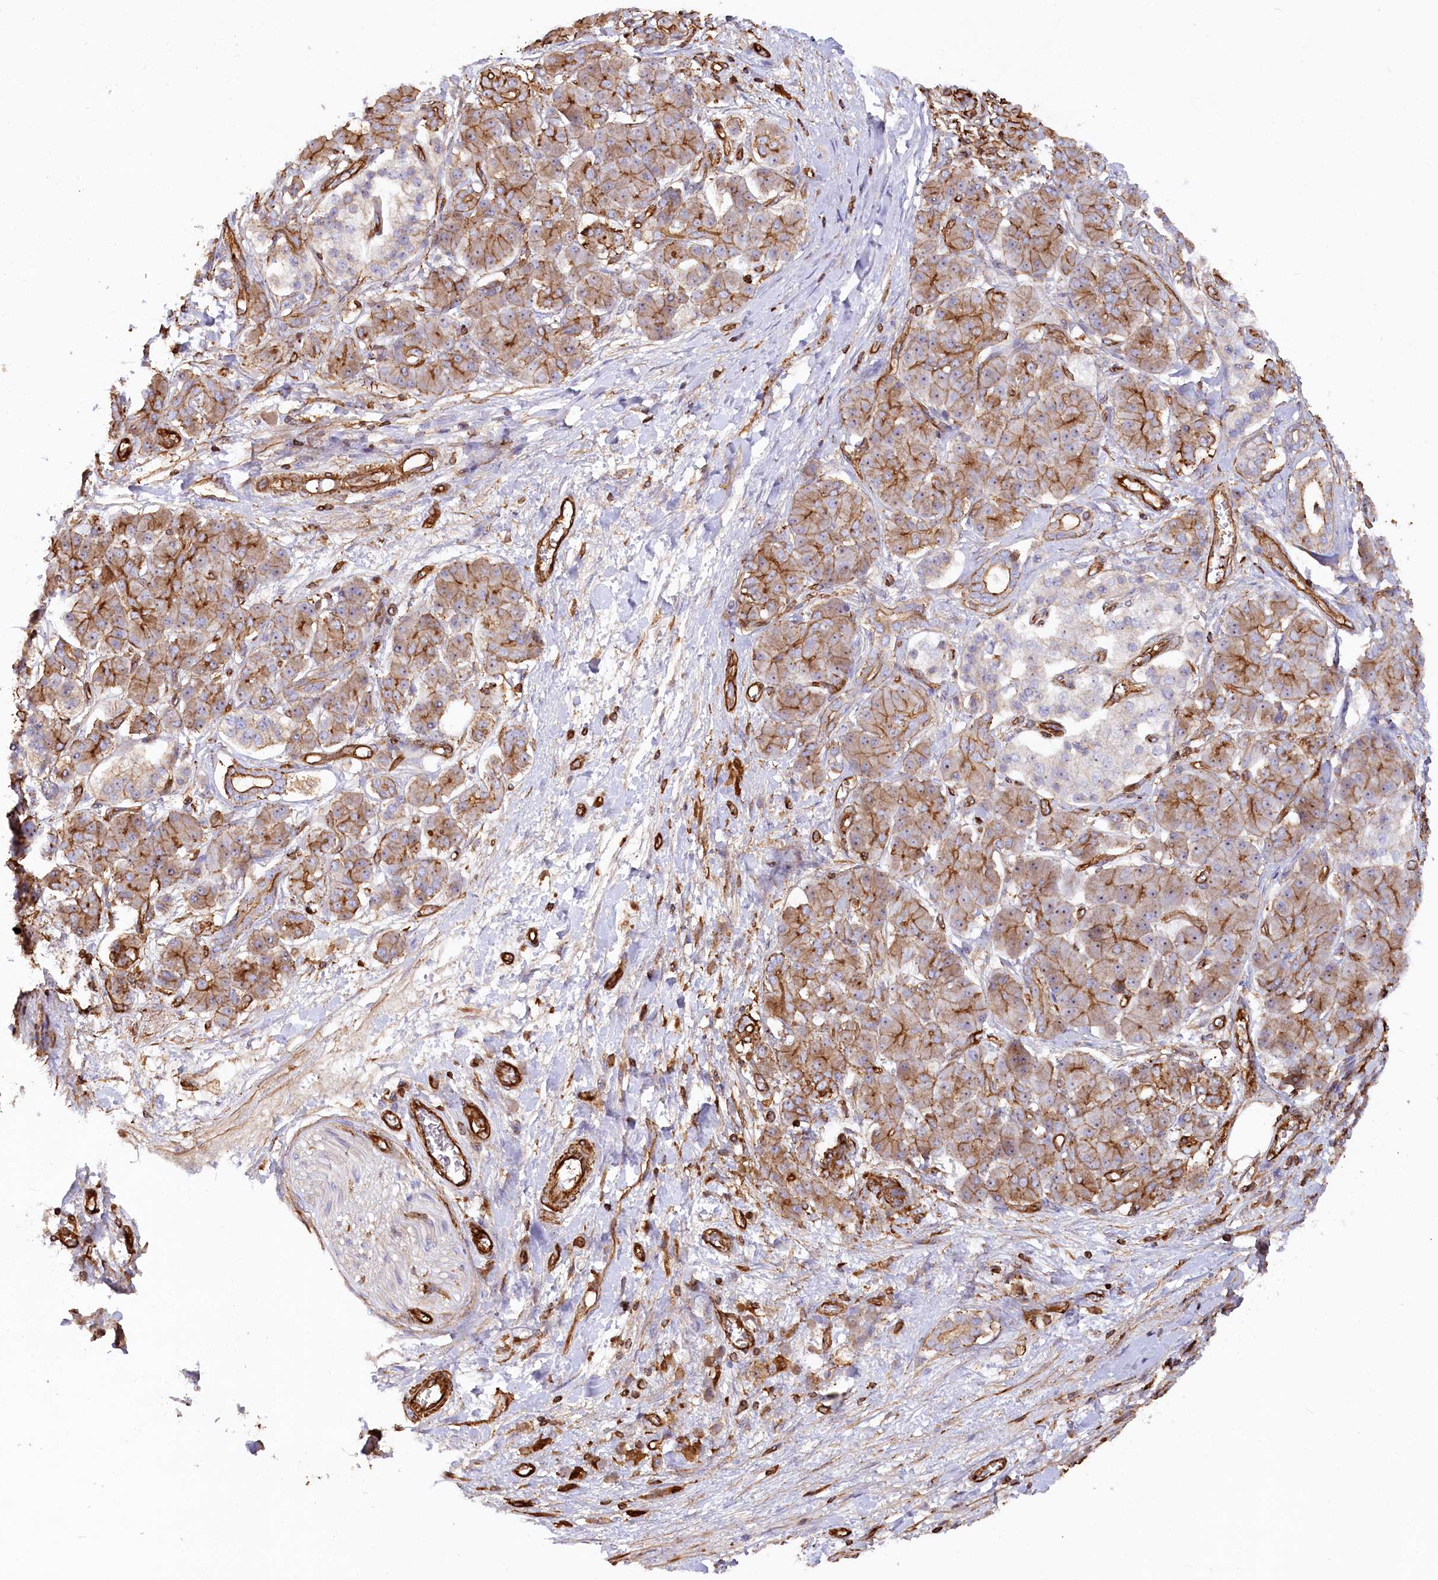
{"staining": {"intensity": "moderate", "quantity": "25%-75%", "location": "cytoplasmic/membranous"}, "tissue": "pancreatic cancer", "cell_type": "Tumor cells", "image_type": "cancer", "snomed": [{"axis": "morphology", "description": "Adenocarcinoma, NOS"}, {"axis": "topography", "description": "Pancreas"}], "caption": "DAB (3,3'-diaminobenzidine) immunohistochemical staining of human pancreatic adenocarcinoma demonstrates moderate cytoplasmic/membranous protein expression in approximately 25%-75% of tumor cells.", "gene": "WDR36", "patient": {"sex": "female", "age": 61}}